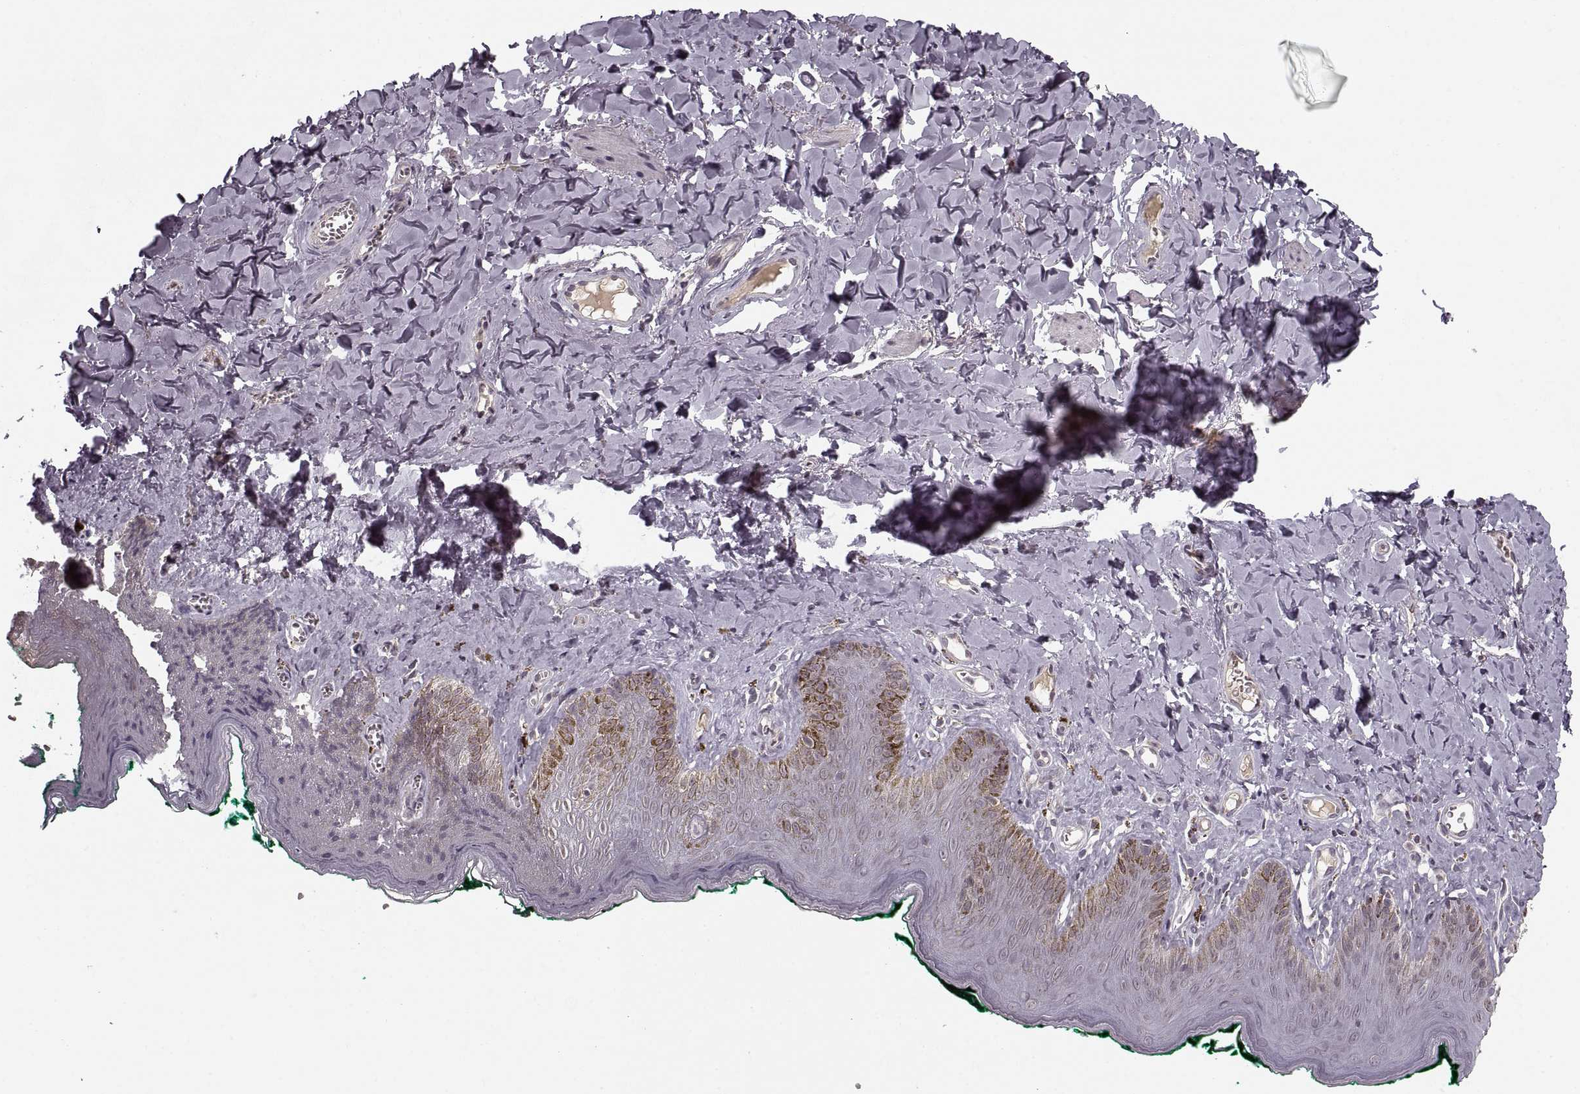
{"staining": {"intensity": "negative", "quantity": "none", "location": "none"}, "tissue": "skin", "cell_type": "Epidermal cells", "image_type": "normal", "snomed": [{"axis": "morphology", "description": "Normal tissue, NOS"}, {"axis": "topography", "description": "Vulva"}], "caption": "Normal skin was stained to show a protein in brown. There is no significant positivity in epidermal cells. (DAB (3,3'-diaminobenzidine) immunohistochemistry (IHC), high magnification).", "gene": "ASIC3", "patient": {"sex": "female", "age": 66}}